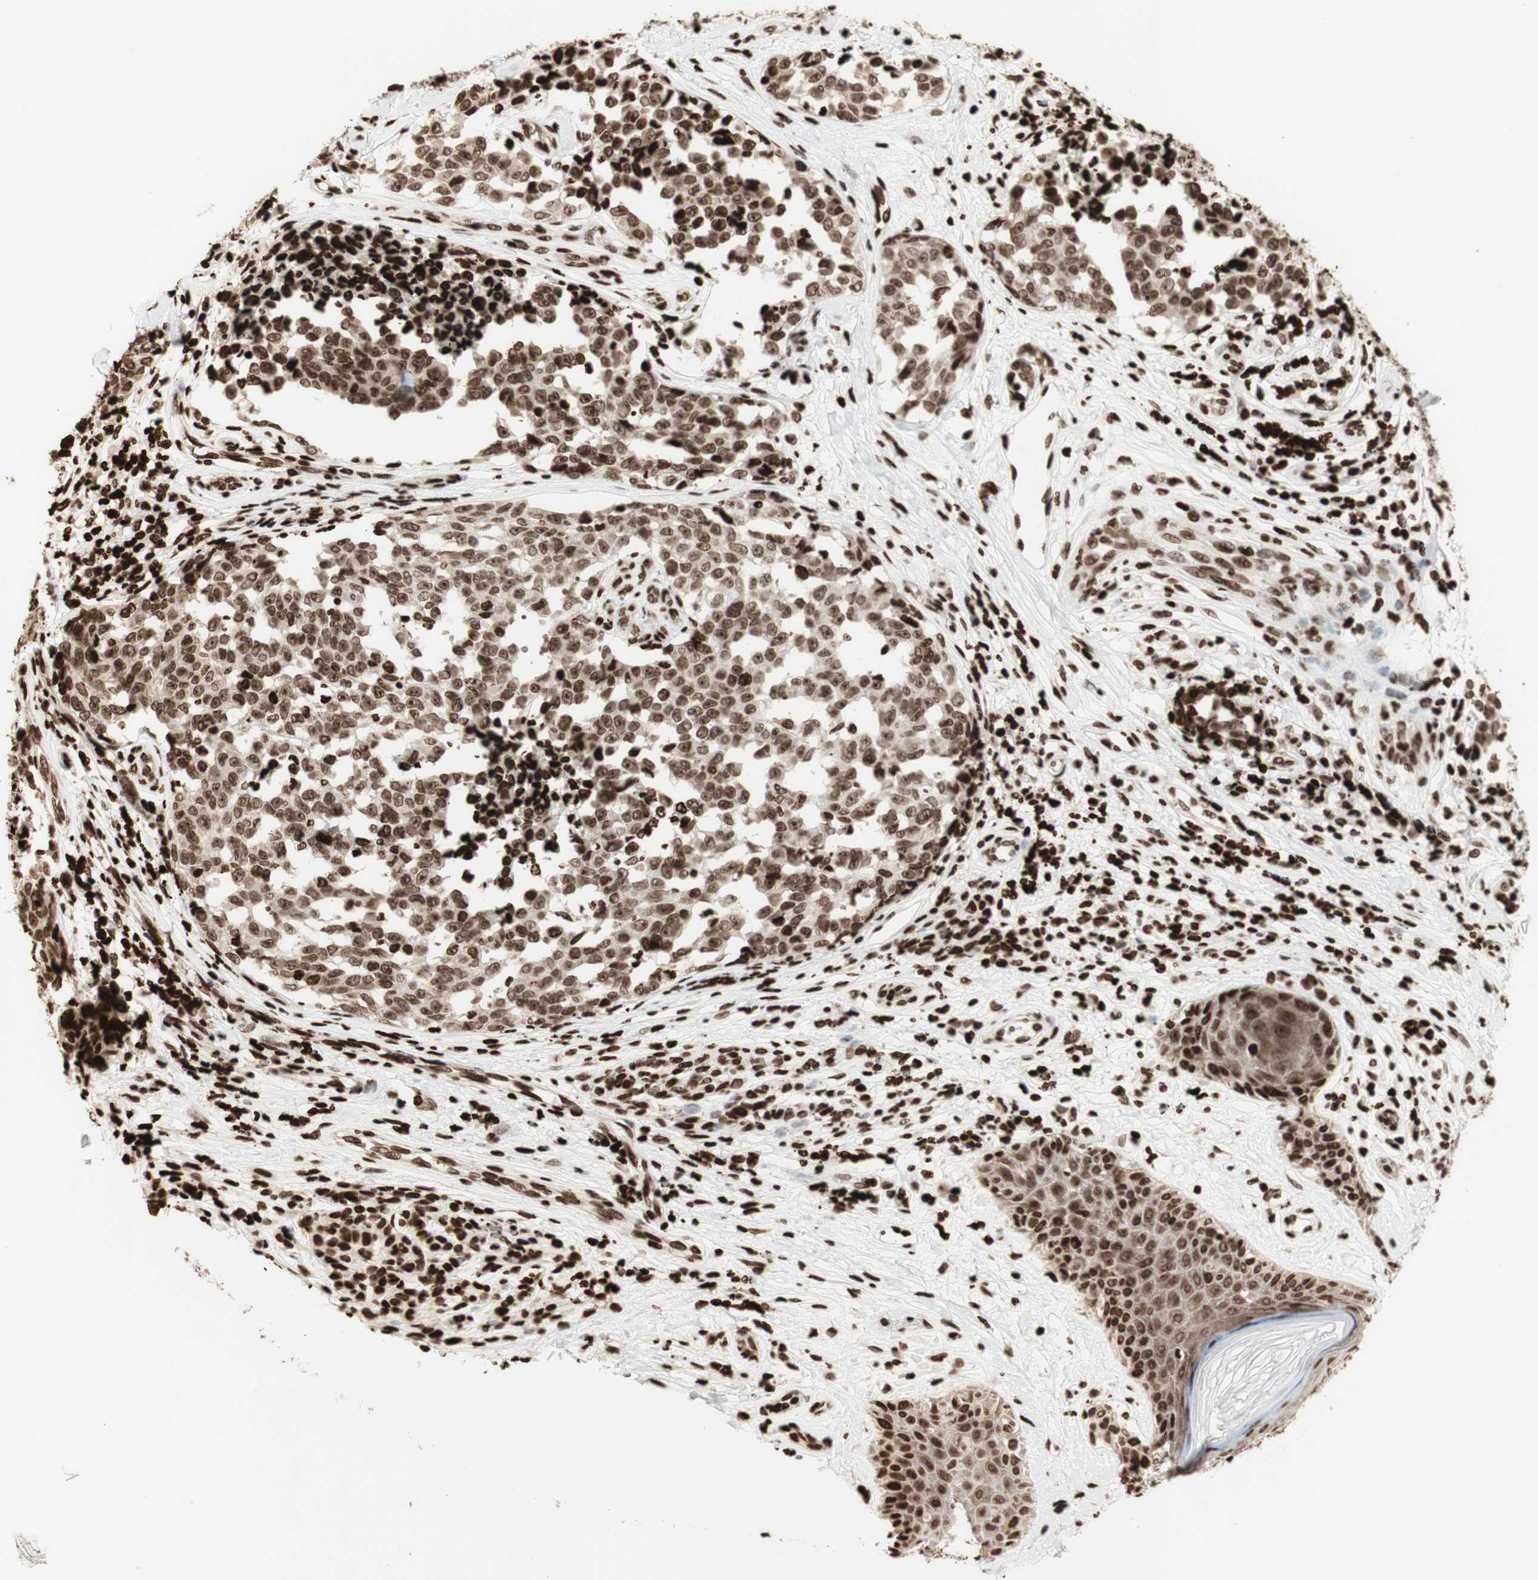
{"staining": {"intensity": "strong", "quantity": ">75%", "location": "cytoplasmic/membranous,nuclear"}, "tissue": "melanoma", "cell_type": "Tumor cells", "image_type": "cancer", "snomed": [{"axis": "morphology", "description": "Malignant melanoma, NOS"}, {"axis": "topography", "description": "Skin"}], "caption": "Immunohistochemistry (IHC) micrograph of human malignant melanoma stained for a protein (brown), which demonstrates high levels of strong cytoplasmic/membranous and nuclear positivity in about >75% of tumor cells.", "gene": "NCAPD2", "patient": {"sex": "female", "age": 64}}